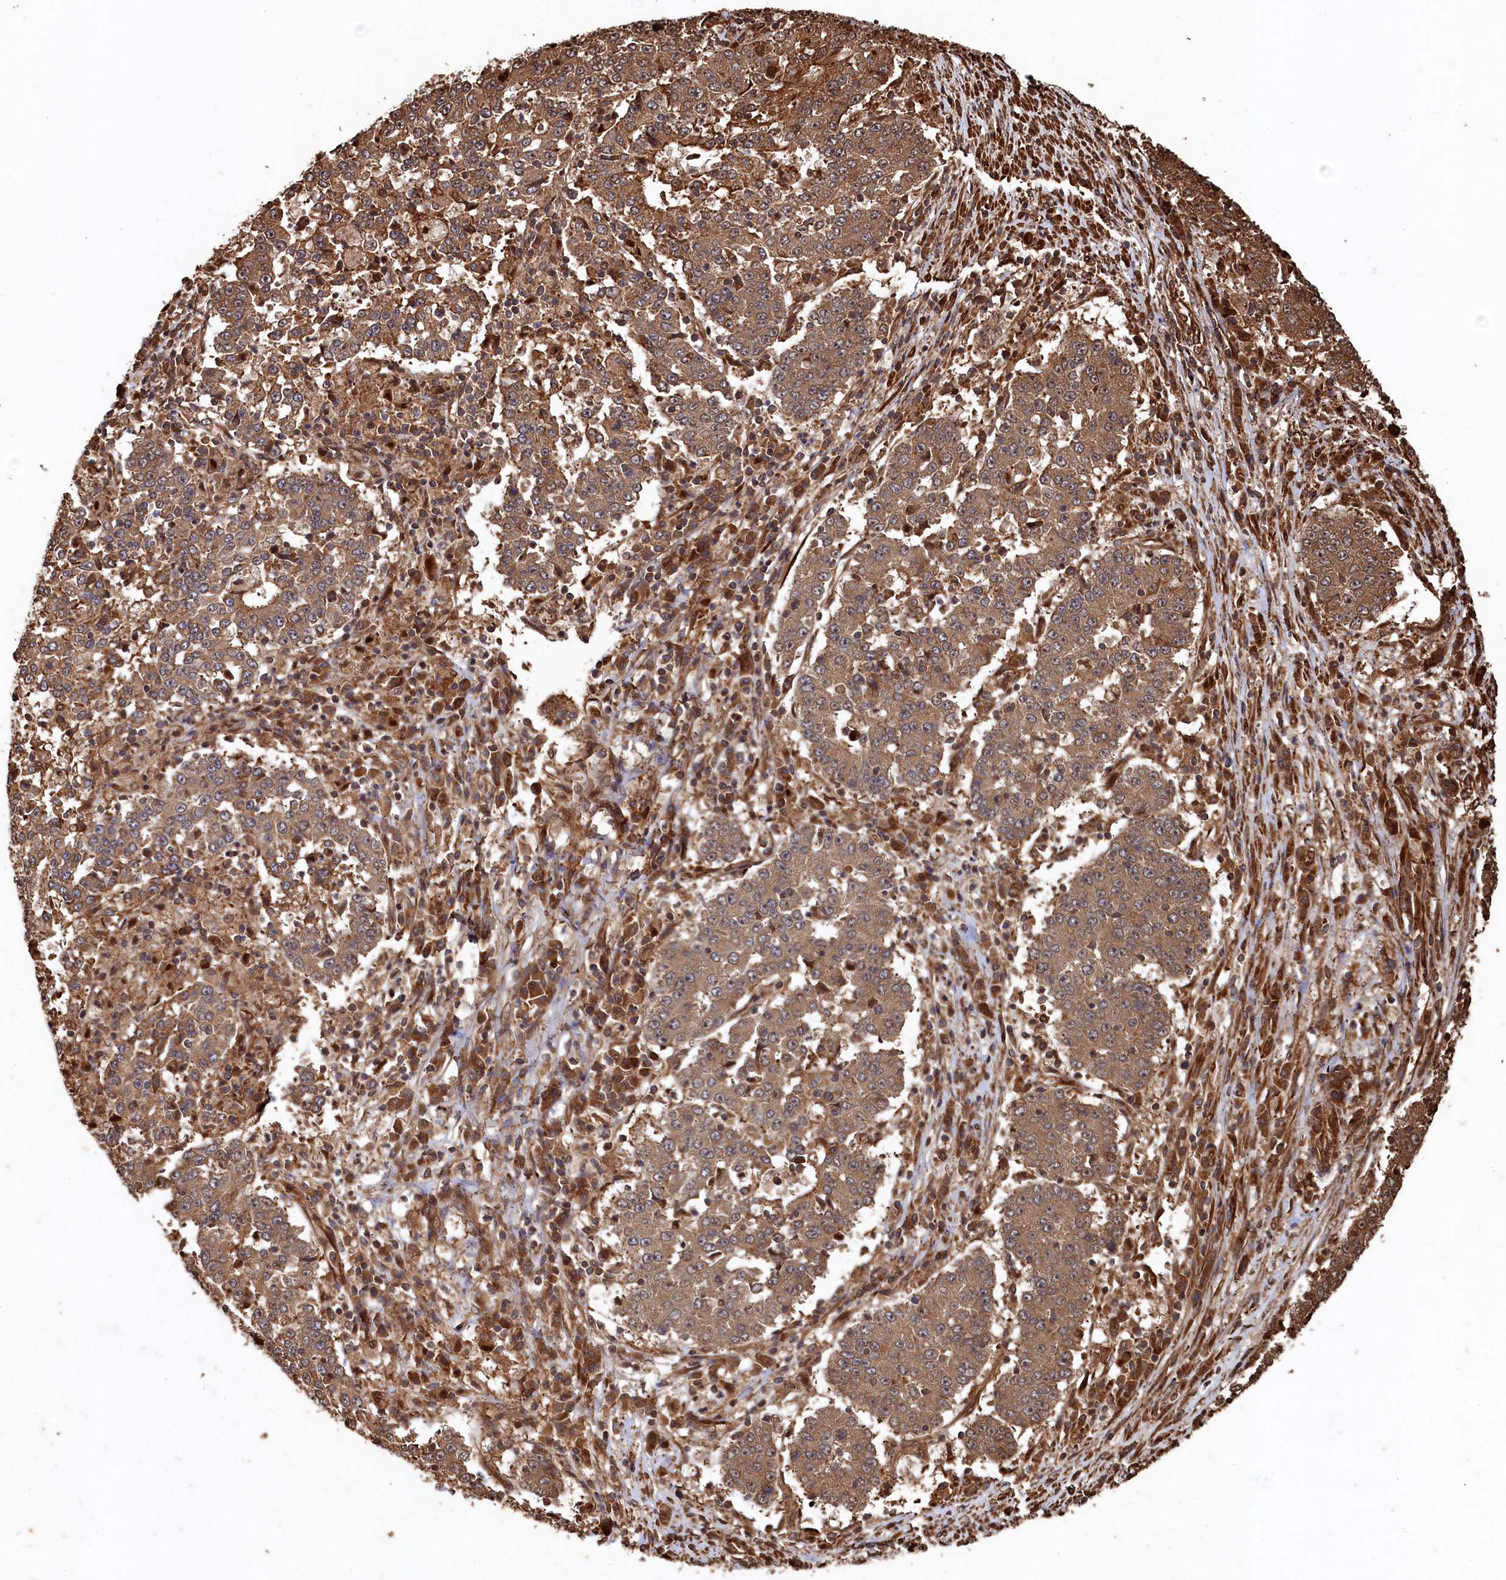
{"staining": {"intensity": "moderate", "quantity": ">75%", "location": "cytoplasmic/membranous"}, "tissue": "stomach cancer", "cell_type": "Tumor cells", "image_type": "cancer", "snomed": [{"axis": "morphology", "description": "Adenocarcinoma, NOS"}, {"axis": "topography", "description": "Stomach"}], "caption": "The micrograph displays immunohistochemical staining of stomach adenocarcinoma. There is moderate cytoplasmic/membranous expression is seen in about >75% of tumor cells.", "gene": "PIGN", "patient": {"sex": "male", "age": 59}}